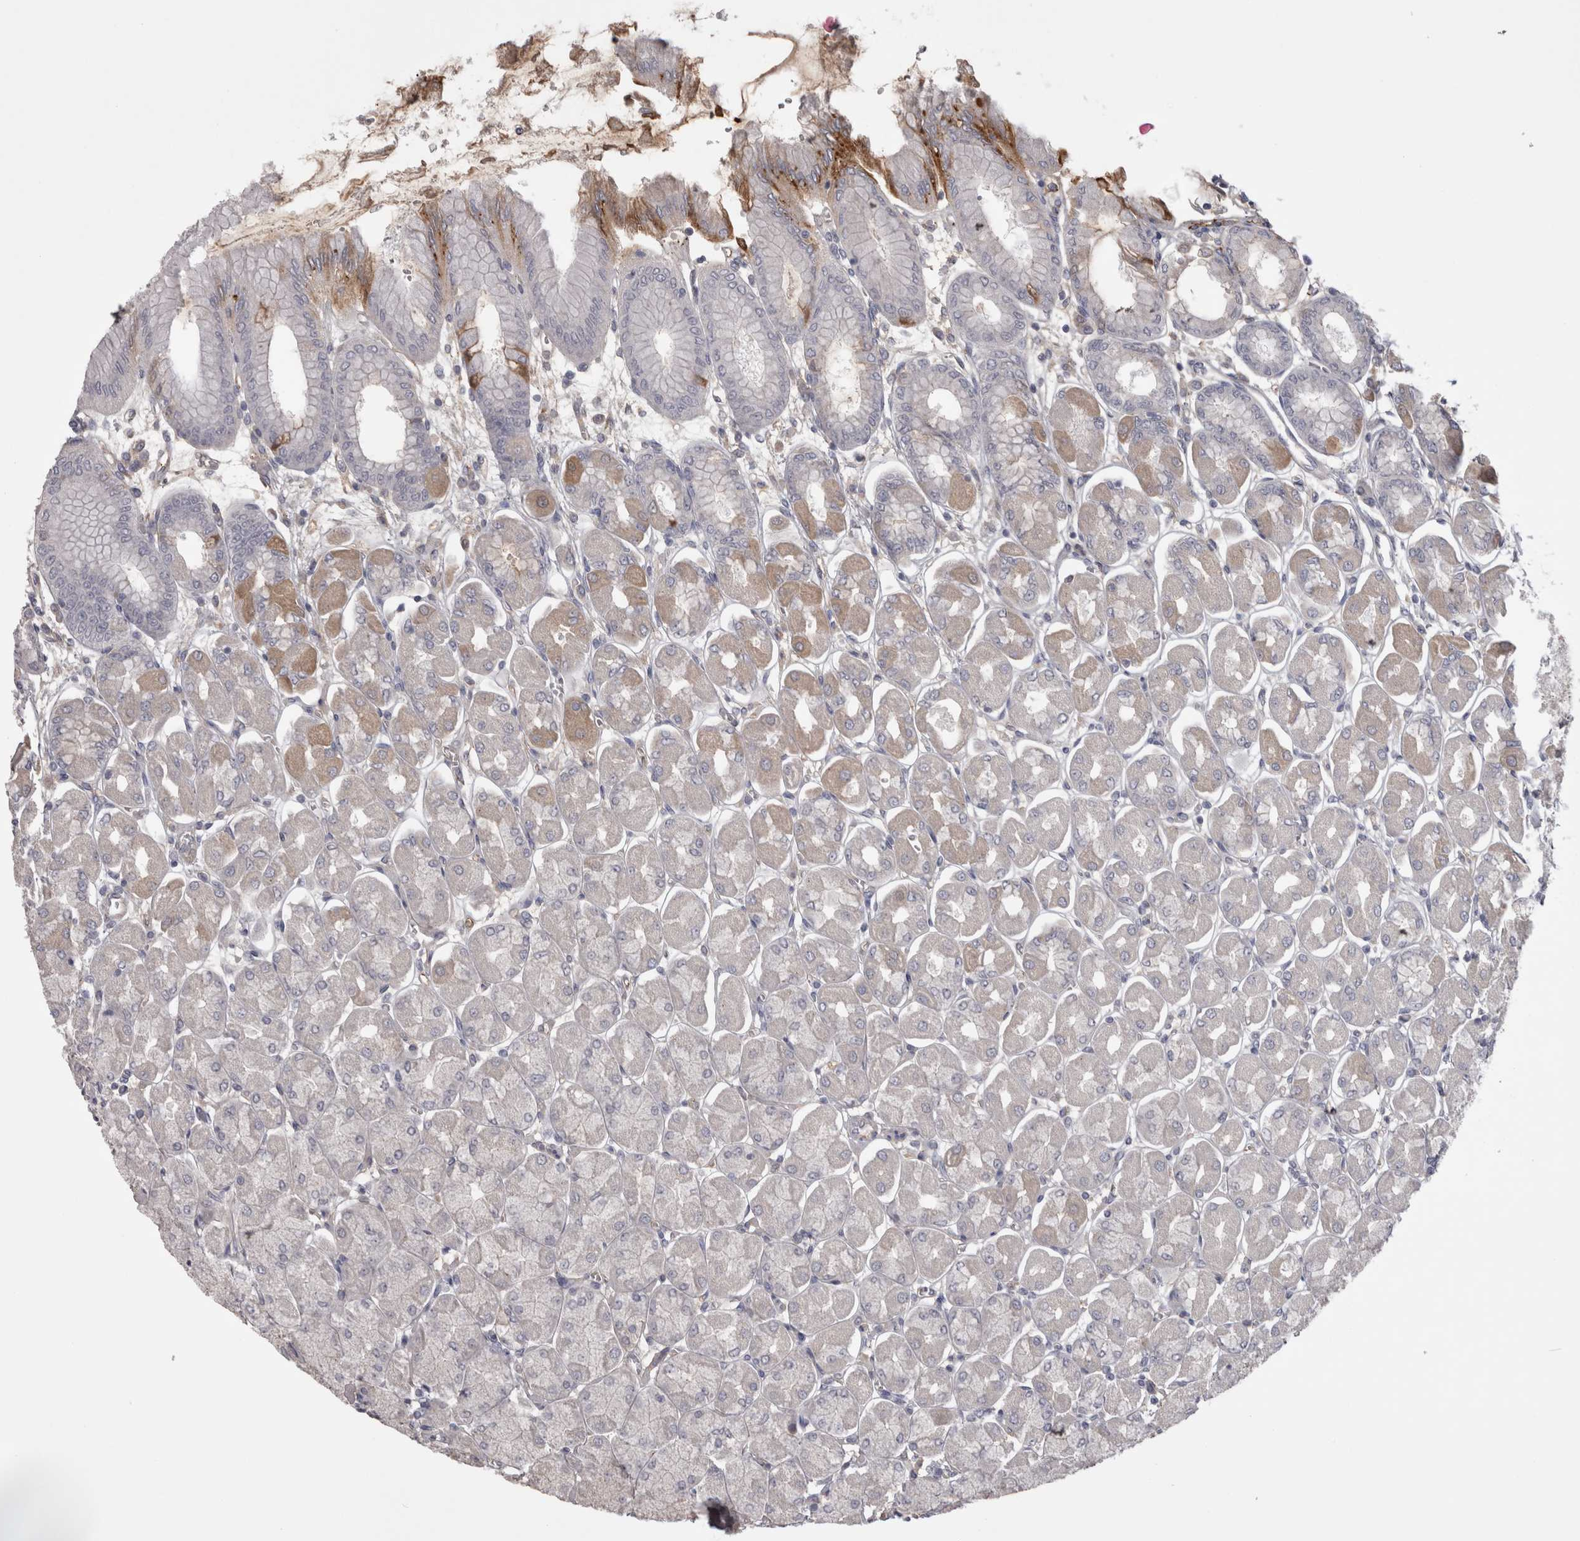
{"staining": {"intensity": "moderate", "quantity": "<25%", "location": "cytoplasmic/membranous"}, "tissue": "stomach", "cell_type": "Glandular cells", "image_type": "normal", "snomed": [{"axis": "morphology", "description": "Normal tissue, NOS"}, {"axis": "topography", "description": "Stomach, upper"}], "caption": "This is a histology image of immunohistochemistry (IHC) staining of unremarkable stomach, which shows moderate staining in the cytoplasmic/membranous of glandular cells.", "gene": "SAA4", "patient": {"sex": "female", "age": 56}}